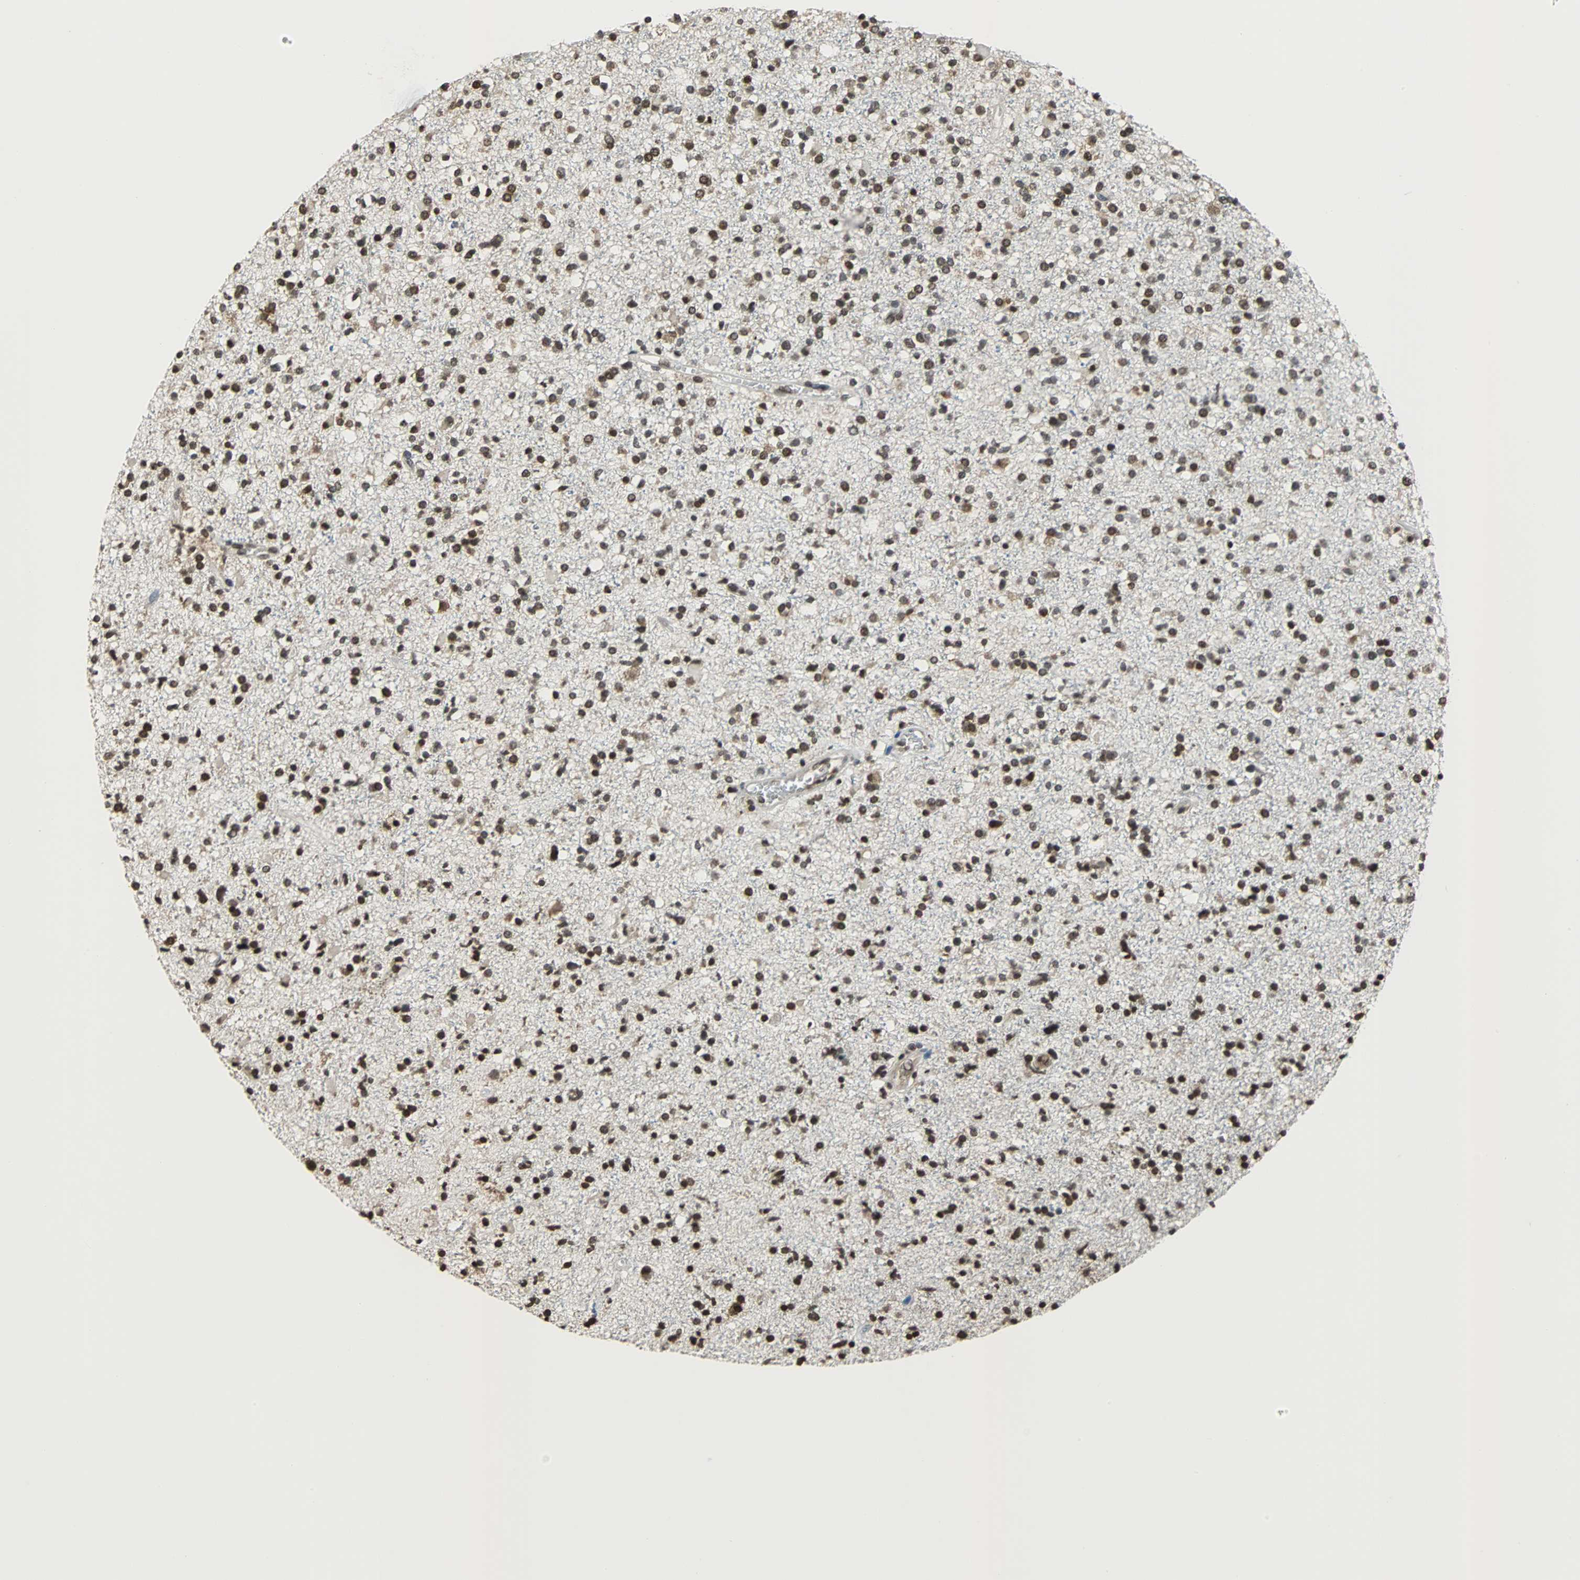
{"staining": {"intensity": "strong", "quantity": ">75%", "location": "nuclear"}, "tissue": "glioma", "cell_type": "Tumor cells", "image_type": "cancer", "snomed": [{"axis": "morphology", "description": "Glioma, malignant, High grade"}, {"axis": "topography", "description": "Brain"}], "caption": "Immunohistochemistry photomicrograph of neoplastic tissue: human high-grade glioma (malignant) stained using immunohistochemistry reveals high levels of strong protein expression localized specifically in the nuclear of tumor cells, appearing as a nuclear brown color.", "gene": "REST", "patient": {"sex": "male", "age": 33}}